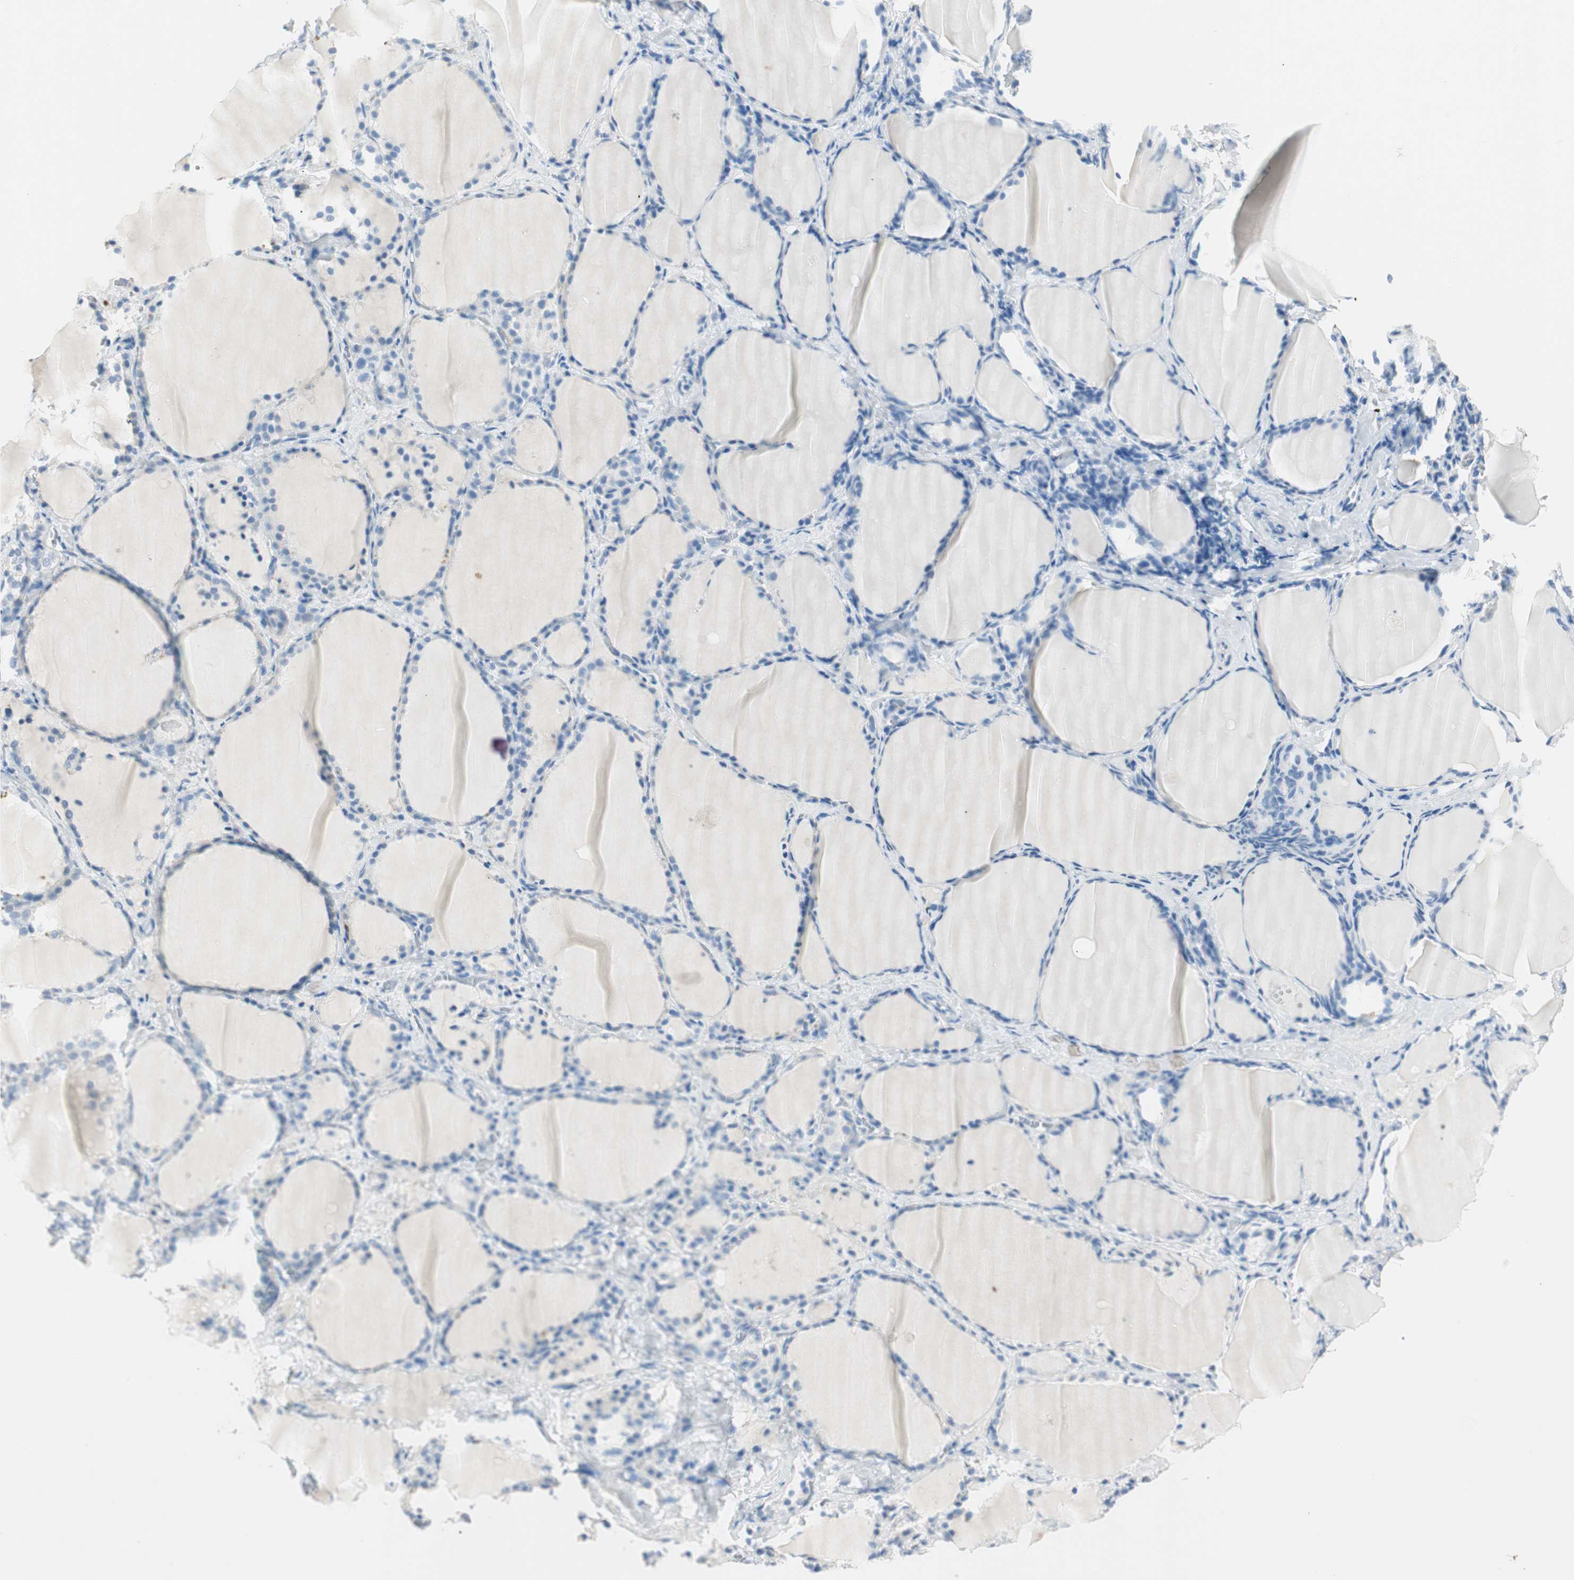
{"staining": {"intensity": "moderate", "quantity": "<25%", "location": "cytoplasmic/membranous"}, "tissue": "thyroid gland", "cell_type": "Glandular cells", "image_type": "normal", "snomed": [{"axis": "morphology", "description": "Normal tissue, NOS"}, {"axis": "morphology", "description": "Papillary adenocarcinoma, NOS"}, {"axis": "topography", "description": "Thyroid gland"}], "caption": "Glandular cells demonstrate low levels of moderate cytoplasmic/membranous expression in about <25% of cells in unremarkable thyroid gland.", "gene": "HPGD", "patient": {"sex": "female", "age": 30}}